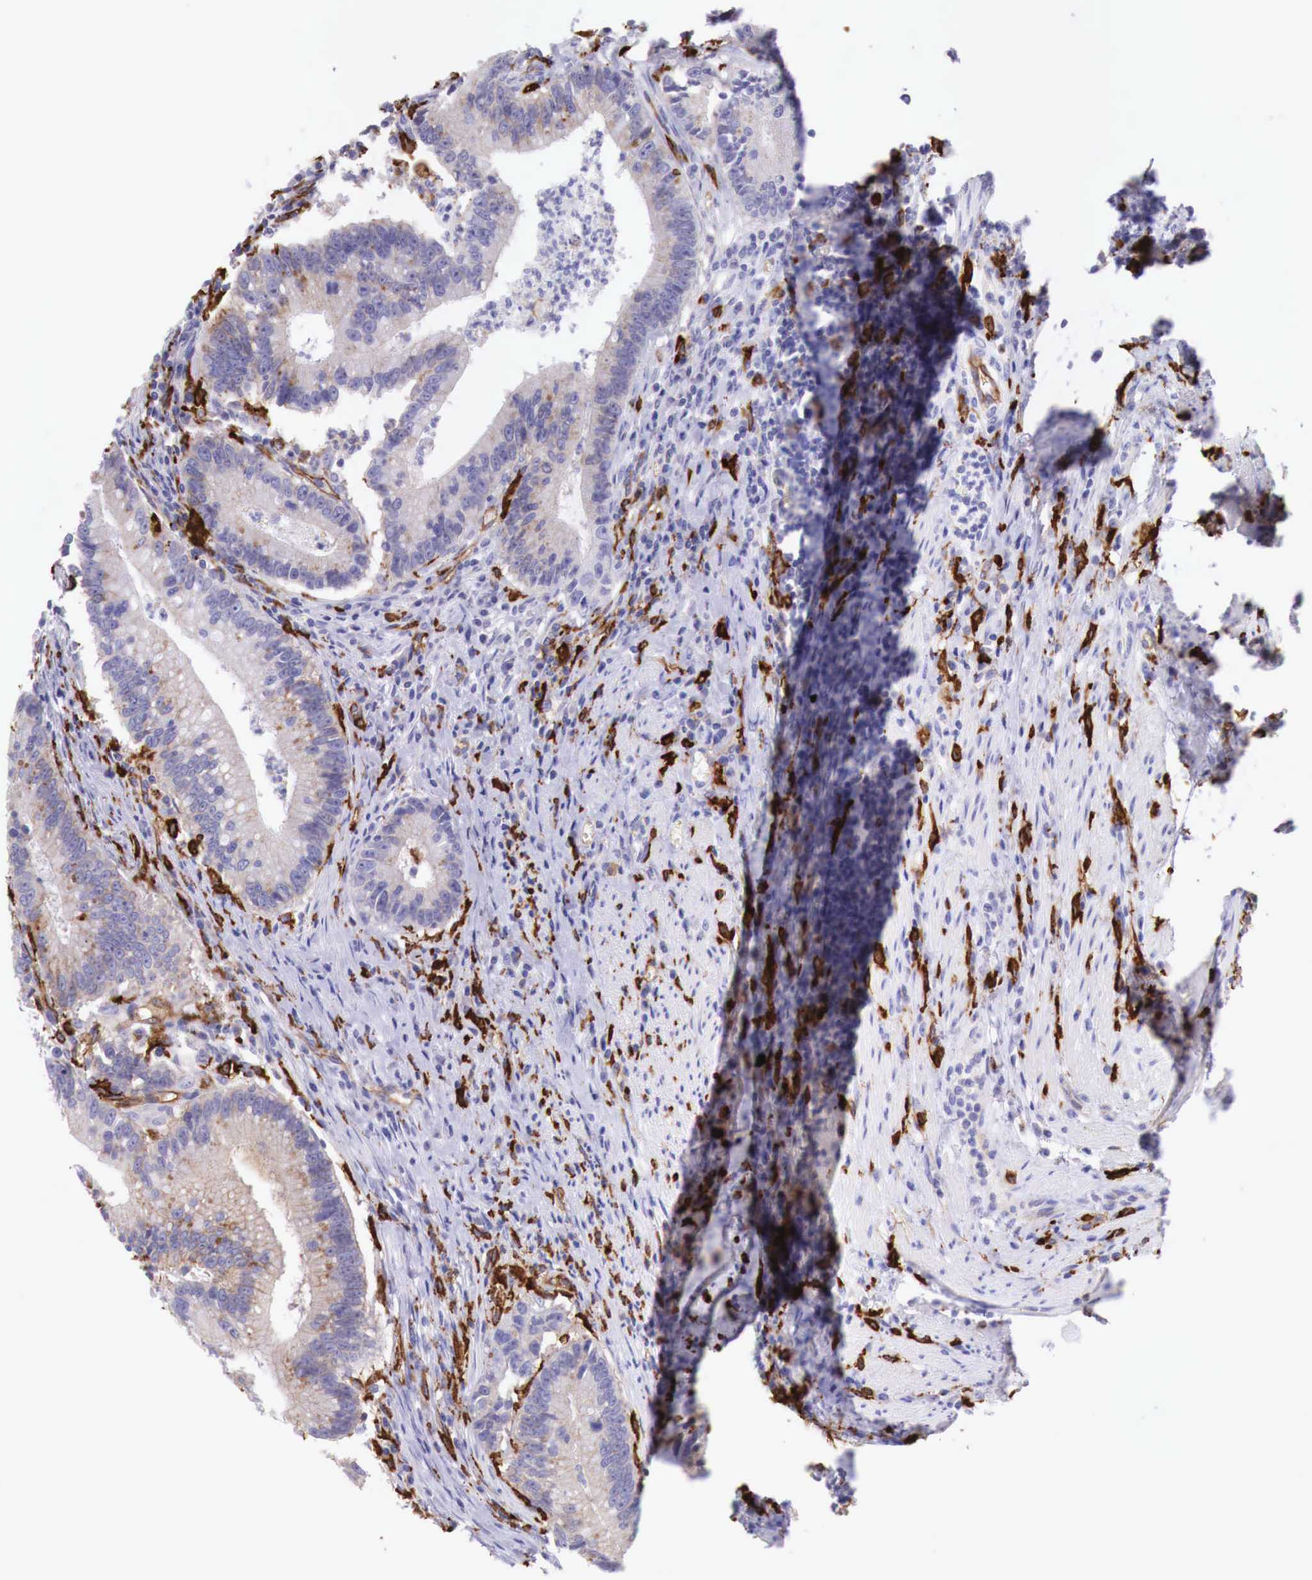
{"staining": {"intensity": "weak", "quantity": "25%-75%", "location": "cytoplasmic/membranous"}, "tissue": "colorectal cancer", "cell_type": "Tumor cells", "image_type": "cancer", "snomed": [{"axis": "morphology", "description": "Adenocarcinoma, NOS"}, {"axis": "topography", "description": "Rectum"}], "caption": "Brown immunohistochemical staining in colorectal cancer displays weak cytoplasmic/membranous expression in about 25%-75% of tumor cells.", "gene": "MSR1", "patient": {"sex": "female", "age": 81}}